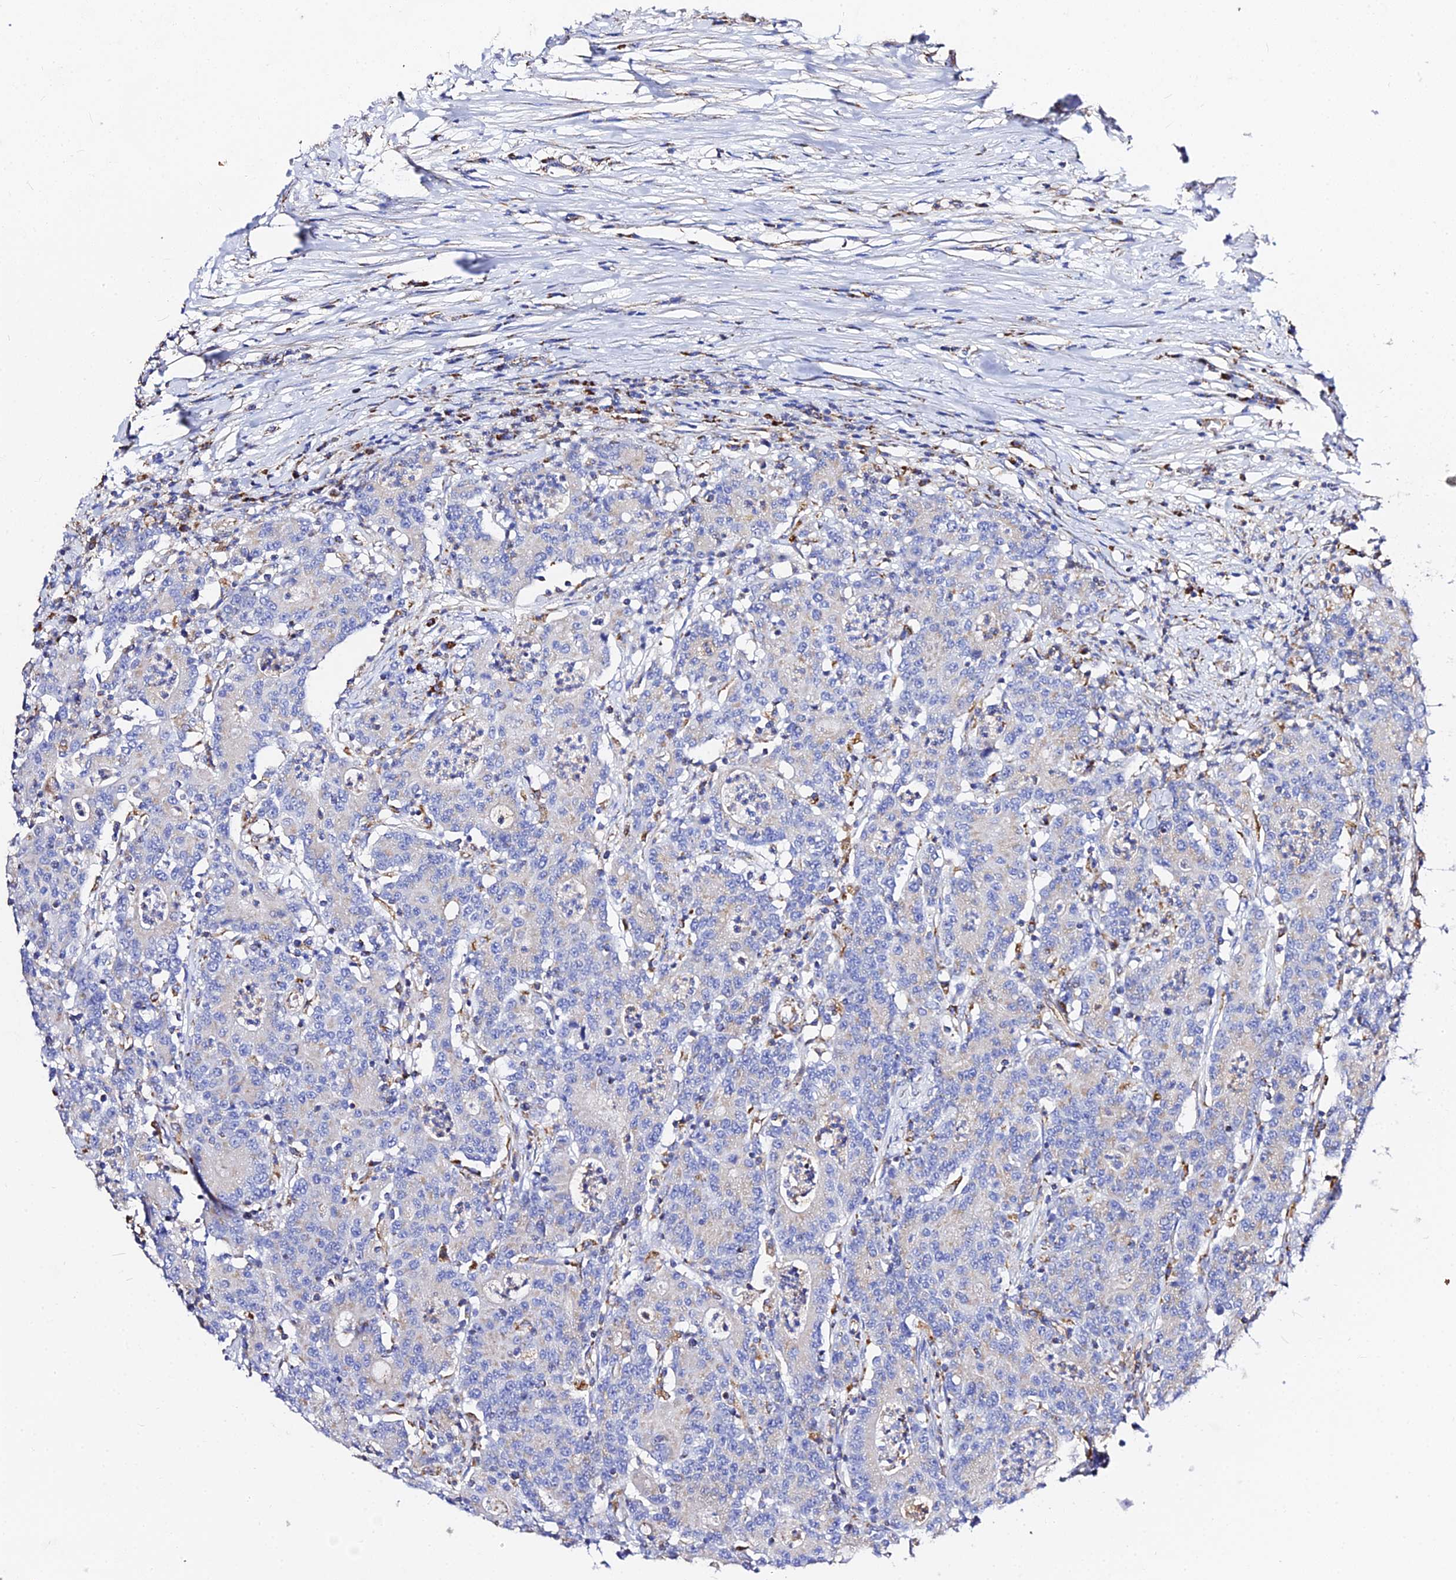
{"staining": {"intensity": "weak", "quantity": "<25%", "location": "cytoplasmic/membranous"}, "tissue": "colorectal cancer", "cell_type": "Tumor cells", "image_type": "cancer", "snomed": [{"axis": "morphology", "description": "Adenocarcinoma, NOS"}, {"axis": "topography", "description": "Colon"}], "caption": "Micrograph shows no significant protein expression in tumor cells of colorectal cancer.", "gene": "ZNF573", "patient": {"sex": "male", "age": 83}}